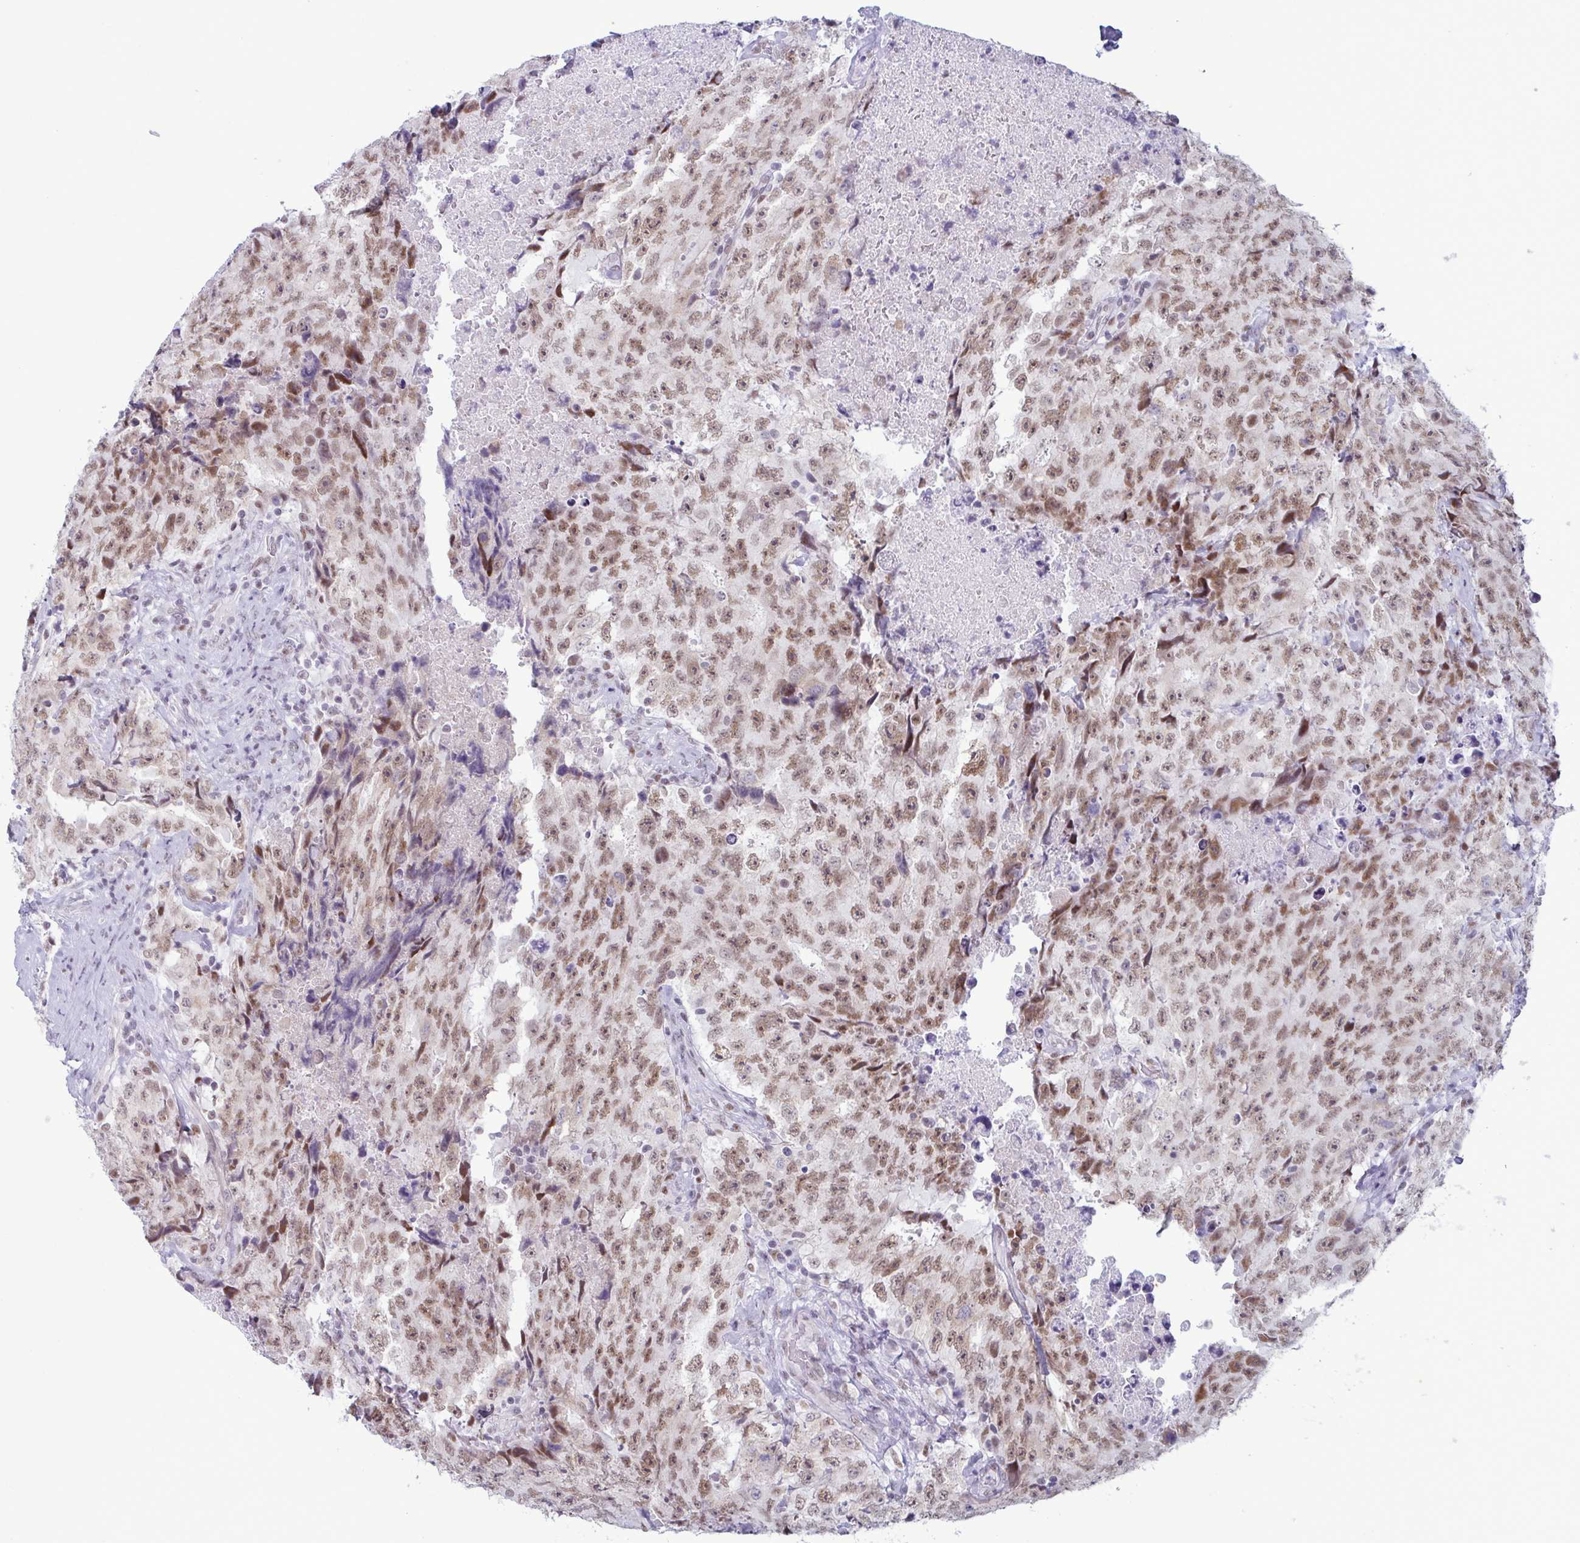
{"staining": {"intensity": "moderate", "quantity": ">75%", "location": "nuclear"}, "tissue": "testis cancer", "cell_type": "Tumor cells", "image_type": "cancer", "snomed": [{"axis": "morphology", "description": "Carcinoma, Embryonal, NOS"}, {"axis": "topography", "description": "Testis"}], "caption": "Human testis cancer stained with a brown dye reveals moderate nuclear positive expression in about >75% of tumor cells.", "gene": "RBM7", "patient": {"sex": "male", "age": 24}}